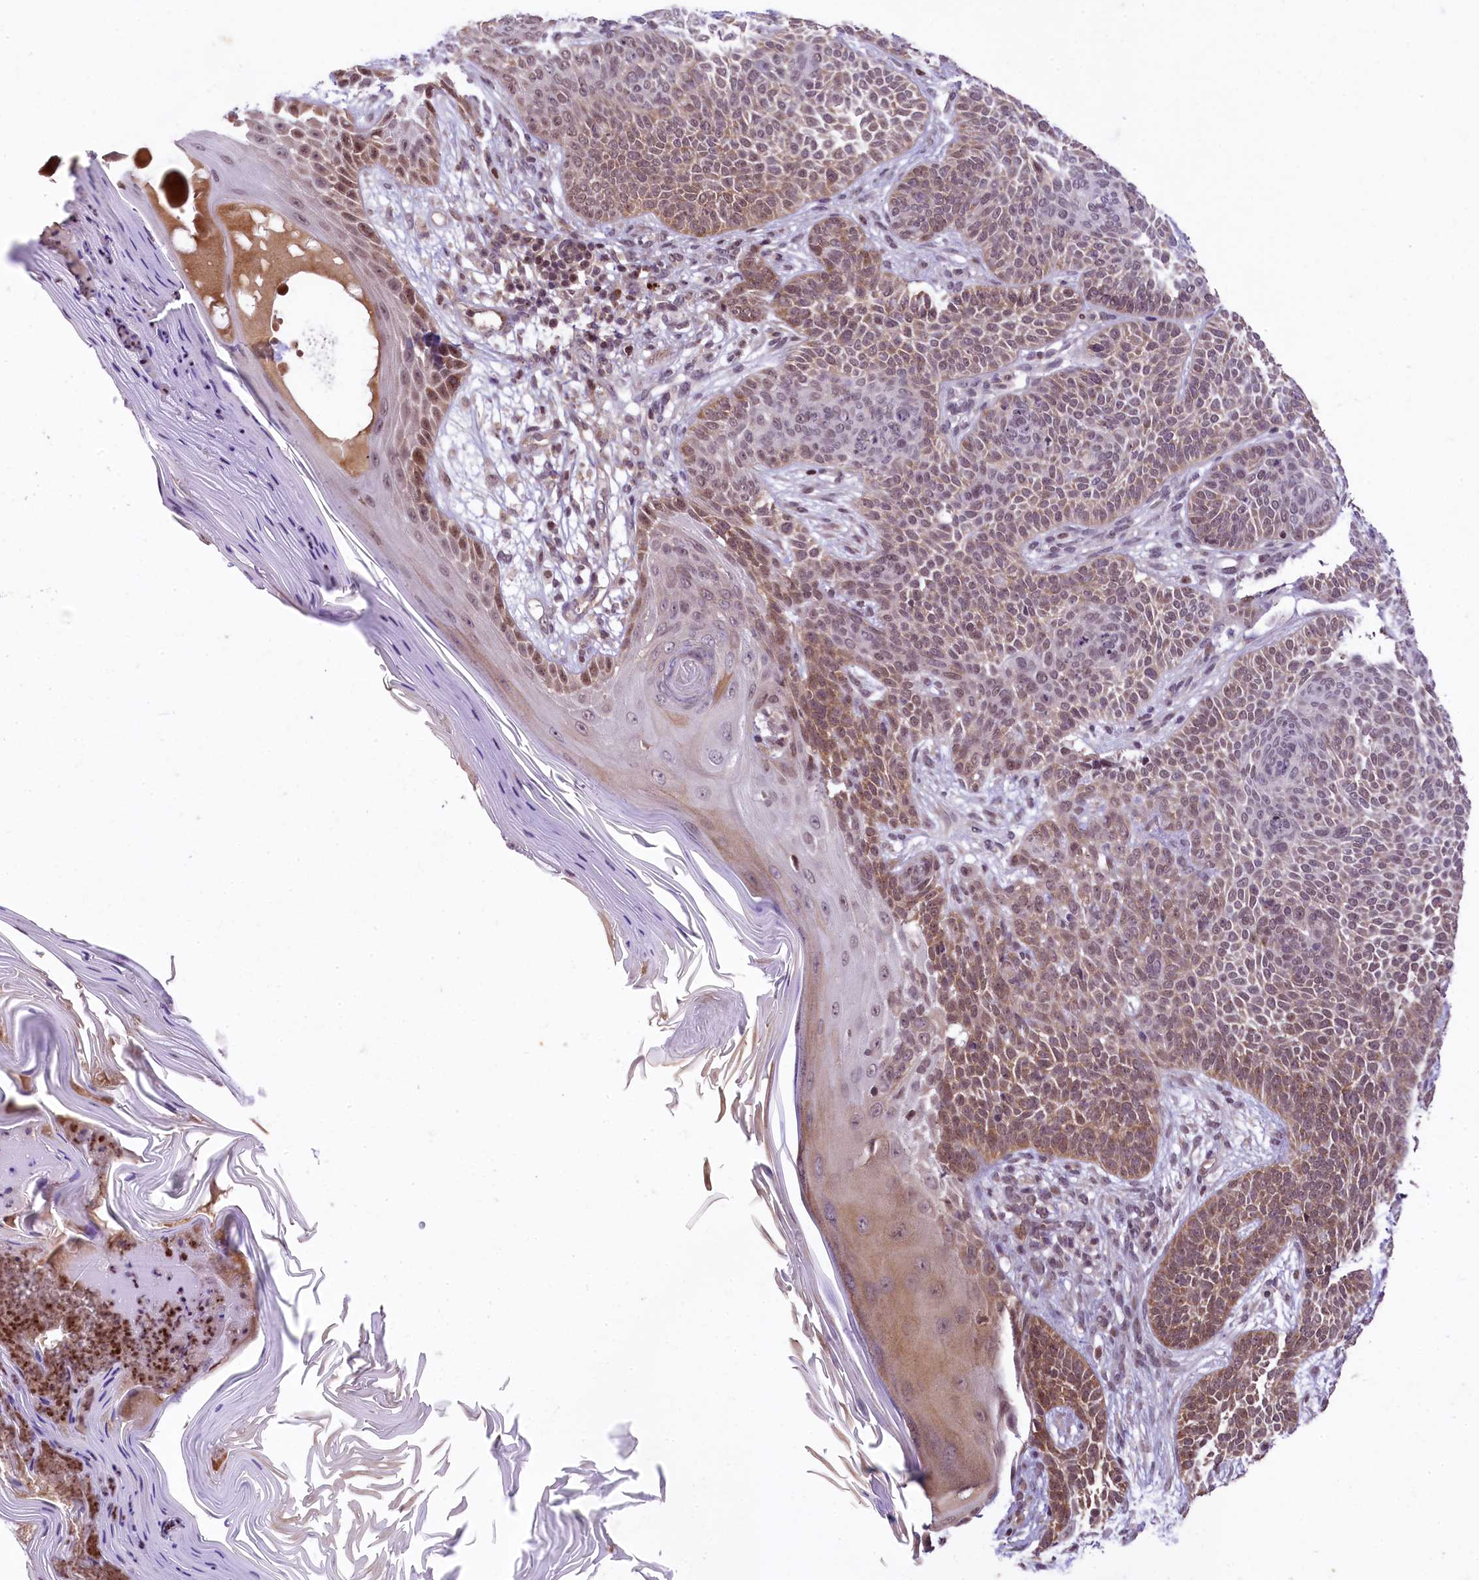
{"staining": {"intensity": "moderate", "quantity": ">75%", "location": "cytoplasmic/membranous"}, "tissue": "skin cancer", "cell_type": "Tumor cells", "image_type": "cancer", "snomed": [{"axis": "morphology", "description": "Basal cell carcinoma"}, {"axis": "topography", "description": "Skin"}], "caption": "Immunohistochemistry photomicrograph of neoplastic tissue: basal cell carcinoma (skin) stained using immunohistochemistry (IHC) shows medium levels of moderate protein expression localized specifically in the cytoplasmic/membranous of tumor cells, appearing as a cytoplasmic/membranous brown color.", "gene": "RBBP8", "patient": {"sex": "male", "age": 85}}